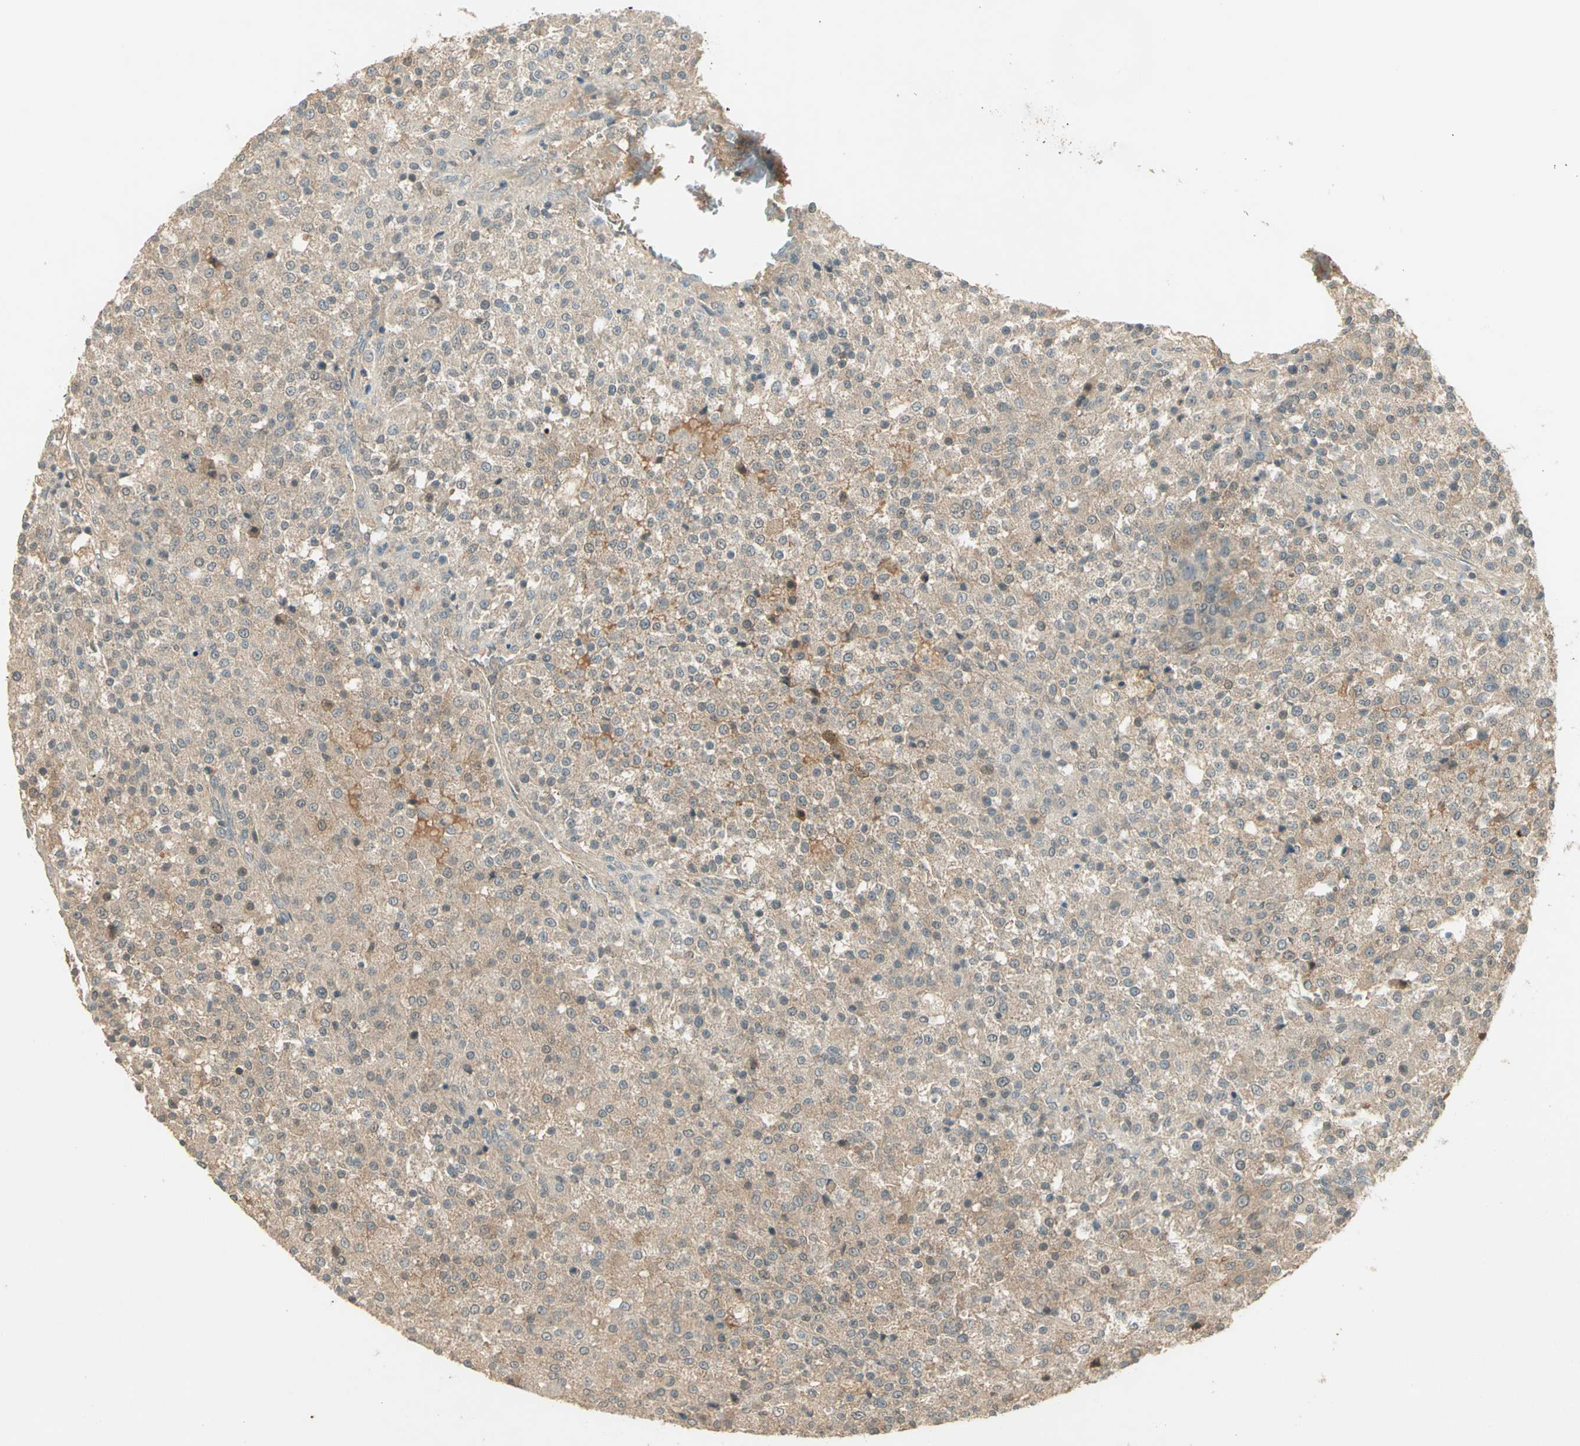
{"staining": {"intensity": "moderate", "quantity": ">75%", "location": "cytoplasmic/membranous"}, "tissue": "testis cancer", "cell_type": "Tumor cells", "image_type": "cancer", "snomed": [{"axis": "morphology", "description": "Seminoma, NOS"}, {"axis": "topography", "description": "Testis"}], "caption": "Protein staining displays moderate cytoplasmic/membranous positivity in about >75% of tumor cells in testis cancer (seminoma).", "gene": "KEAP1", "patient": {"sex": "male", "age": 59}}